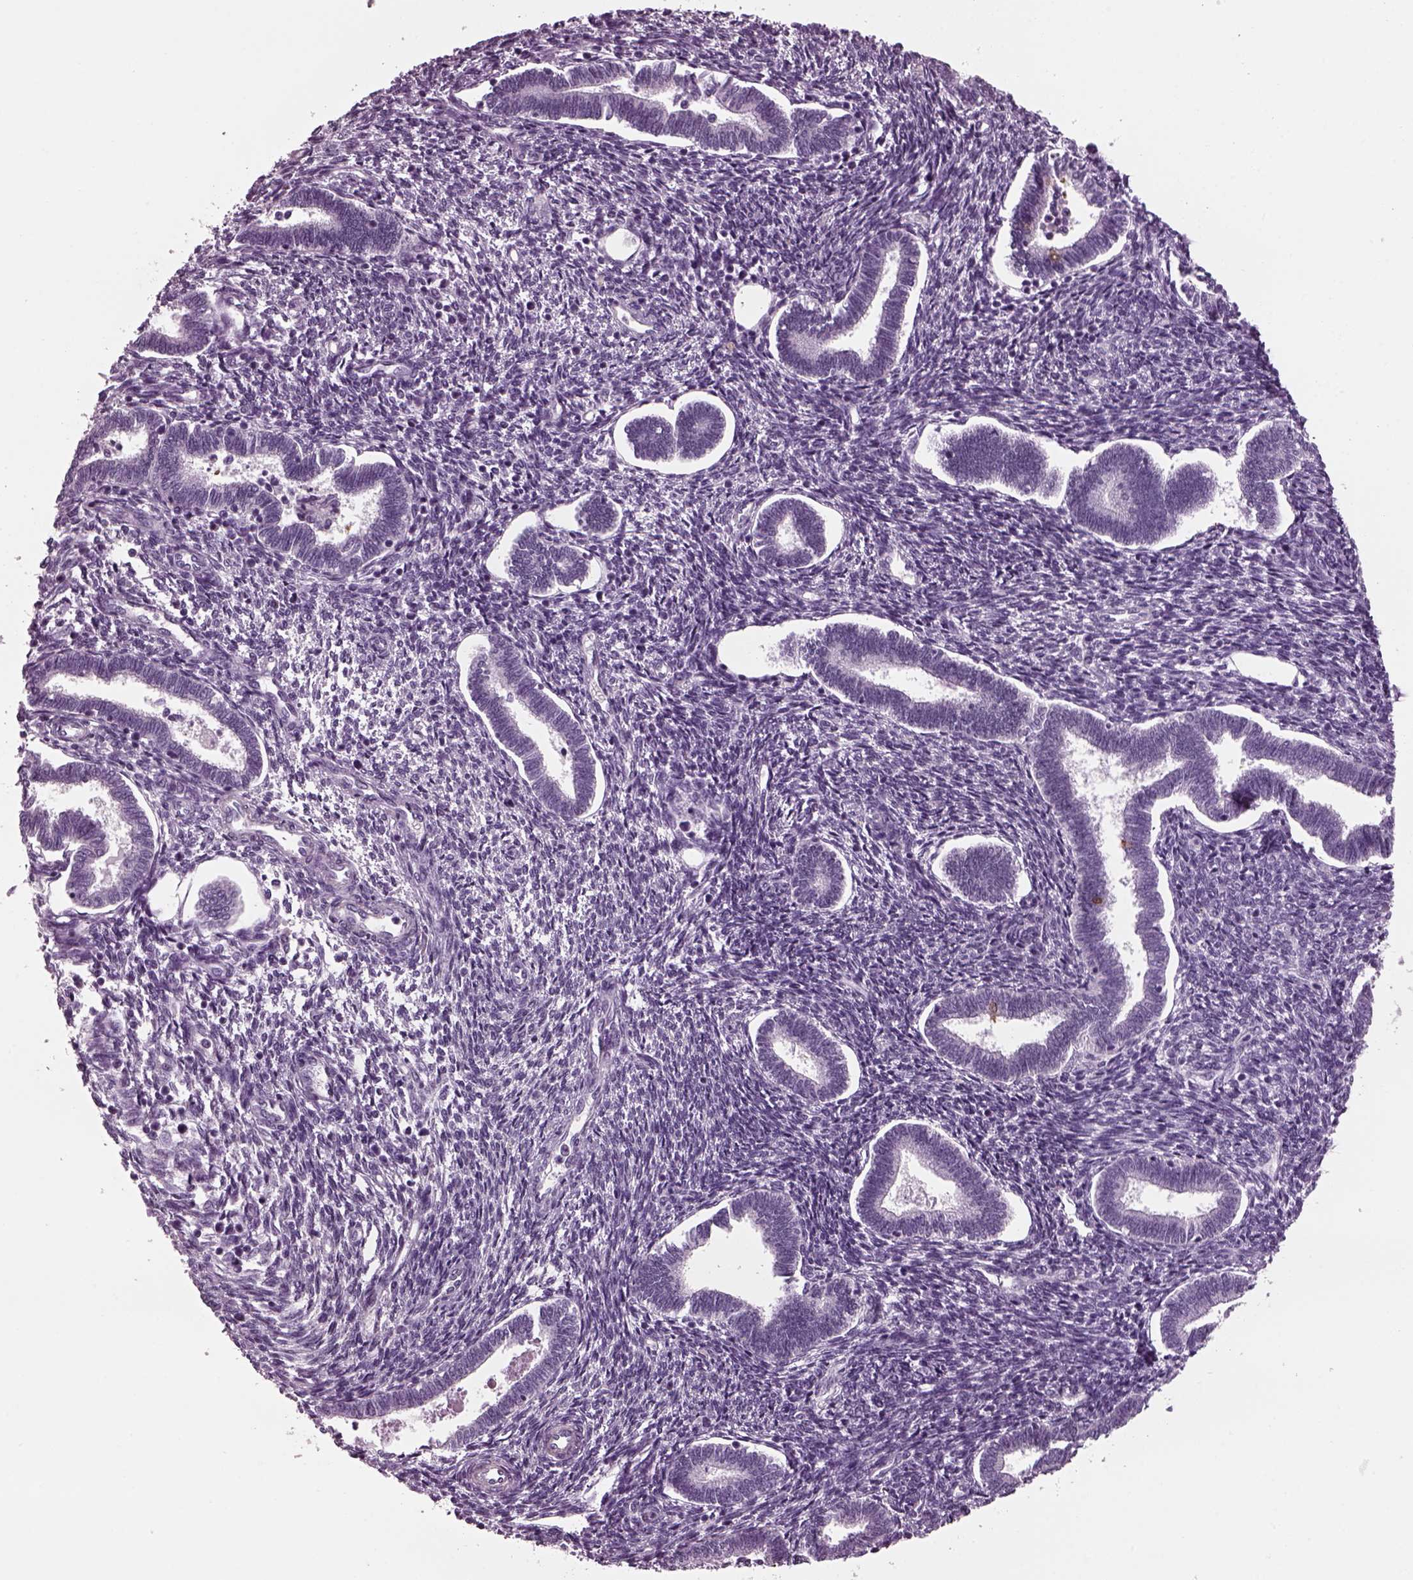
{"staining": {"intensity": "negative", "quantity": "none", "location": "none"}, "tissue": "endometrium", "cell_type": "Cells in endometrial stroma", "image_type": "normal", "snomed": [{"axis": "morphology", "description": "Normal tissue, NOS"}, {"axis": "topography", "description": "Endometrium"}], "caption": "Immunohistochemistry photomicrograph of benign human endometrium stained for a protein (brown), which displays no staining in cells in endometrial stroma. Nuclei are stained in blue.", "gene": "TPPP2", "patient": {"sex": "female", "age": 42}}